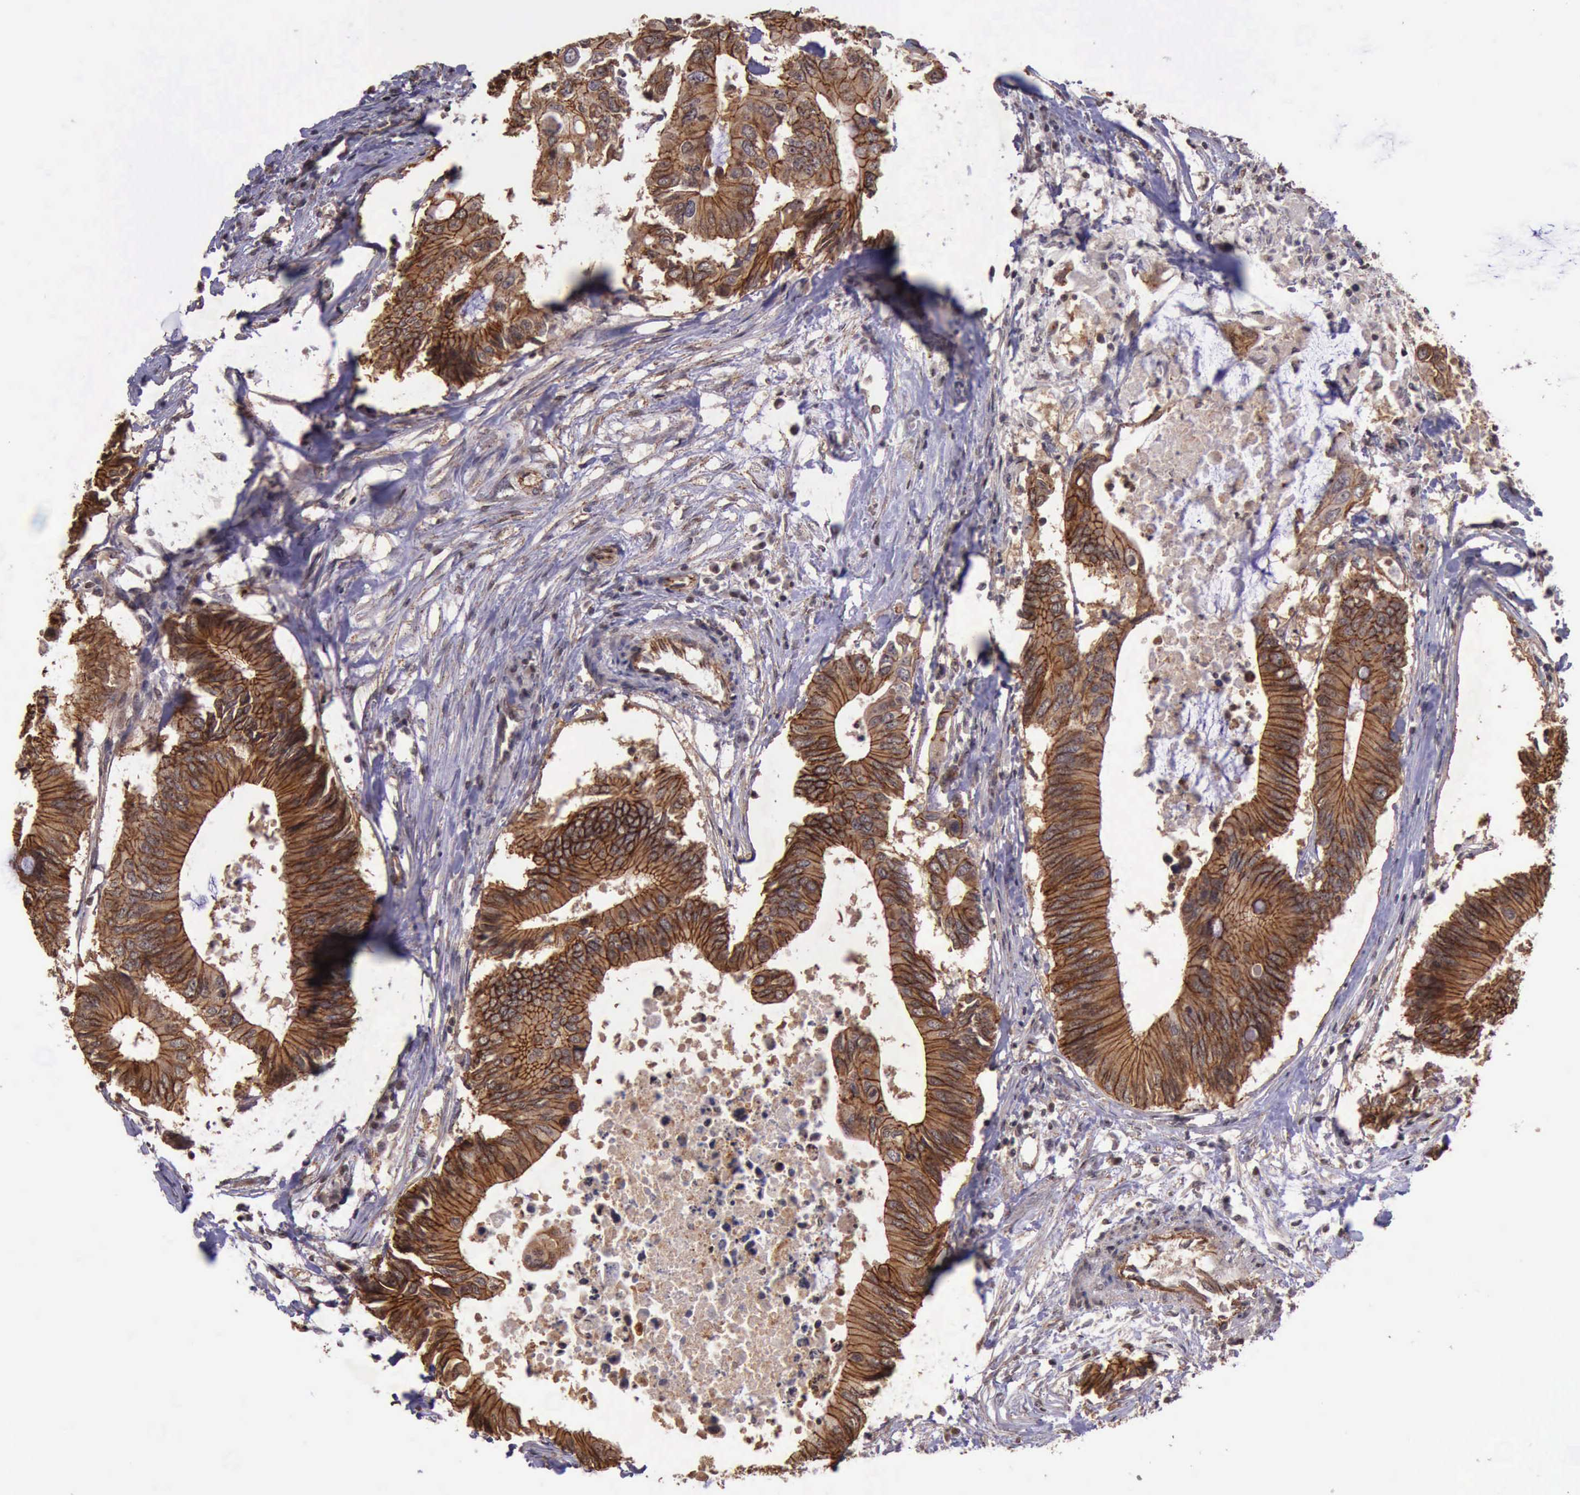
{"staining": {"intensity": "strong", "quantity": ">75%", "location": "cytoplasmic/membranous,nuclear"}, "tissue": "colorectal cancer", "cell_type": "Tumor cells", "image_type": "cancer", "snomed": [{"axis": "morphology", "description": "Adenocarcinoma, NOS"}, {"axis": "topography", "description": "Colon"}], "caption": "This is a photomicrograph of immunohistochemistry staining of colorectal cancer (adenocarcinoma), which shows strong positivity in the cytoplasmic/membranous and nuclear of tumor cells.", "gene": "CTNNB1", "patient": {"sex": "male", "age": 71}}